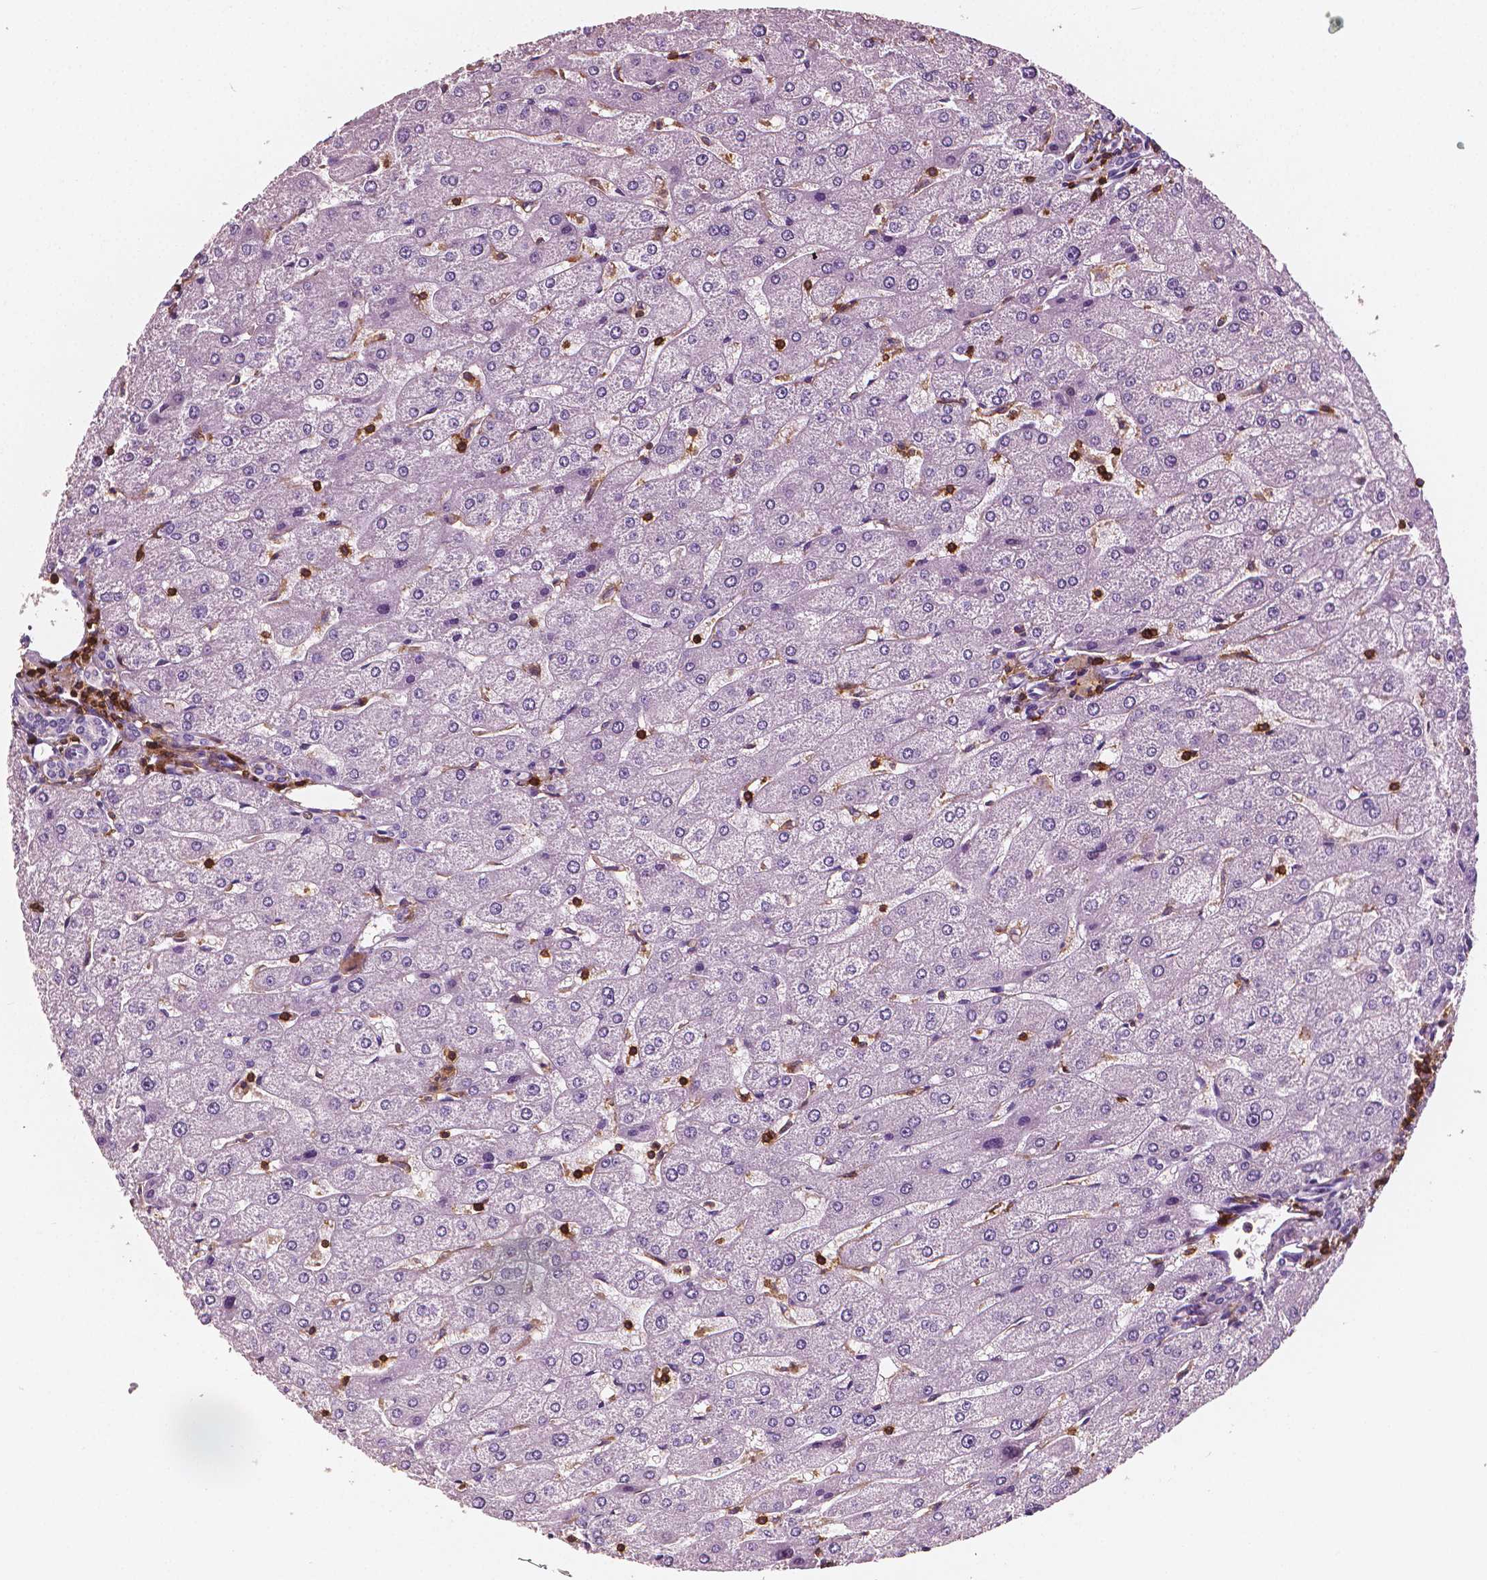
{"staining": {"intensity": "negative", "quantity": "none", "location": "none"}, "tissue": "liver", "cell_type": "Cholangiocytes", "image_type": "normal", "snomed": [{"axis": "morphology", "description": "Normal tissue, NOS"}, {"axis": "topography", "description": "Liver"}], "caption": "Immunohistochemistry image of normal liver stained for a protein (brown), which displays no expression in cholangiocytes.", "gene": "PTPRC", "patient": {"sex": "male", "age": 67}}